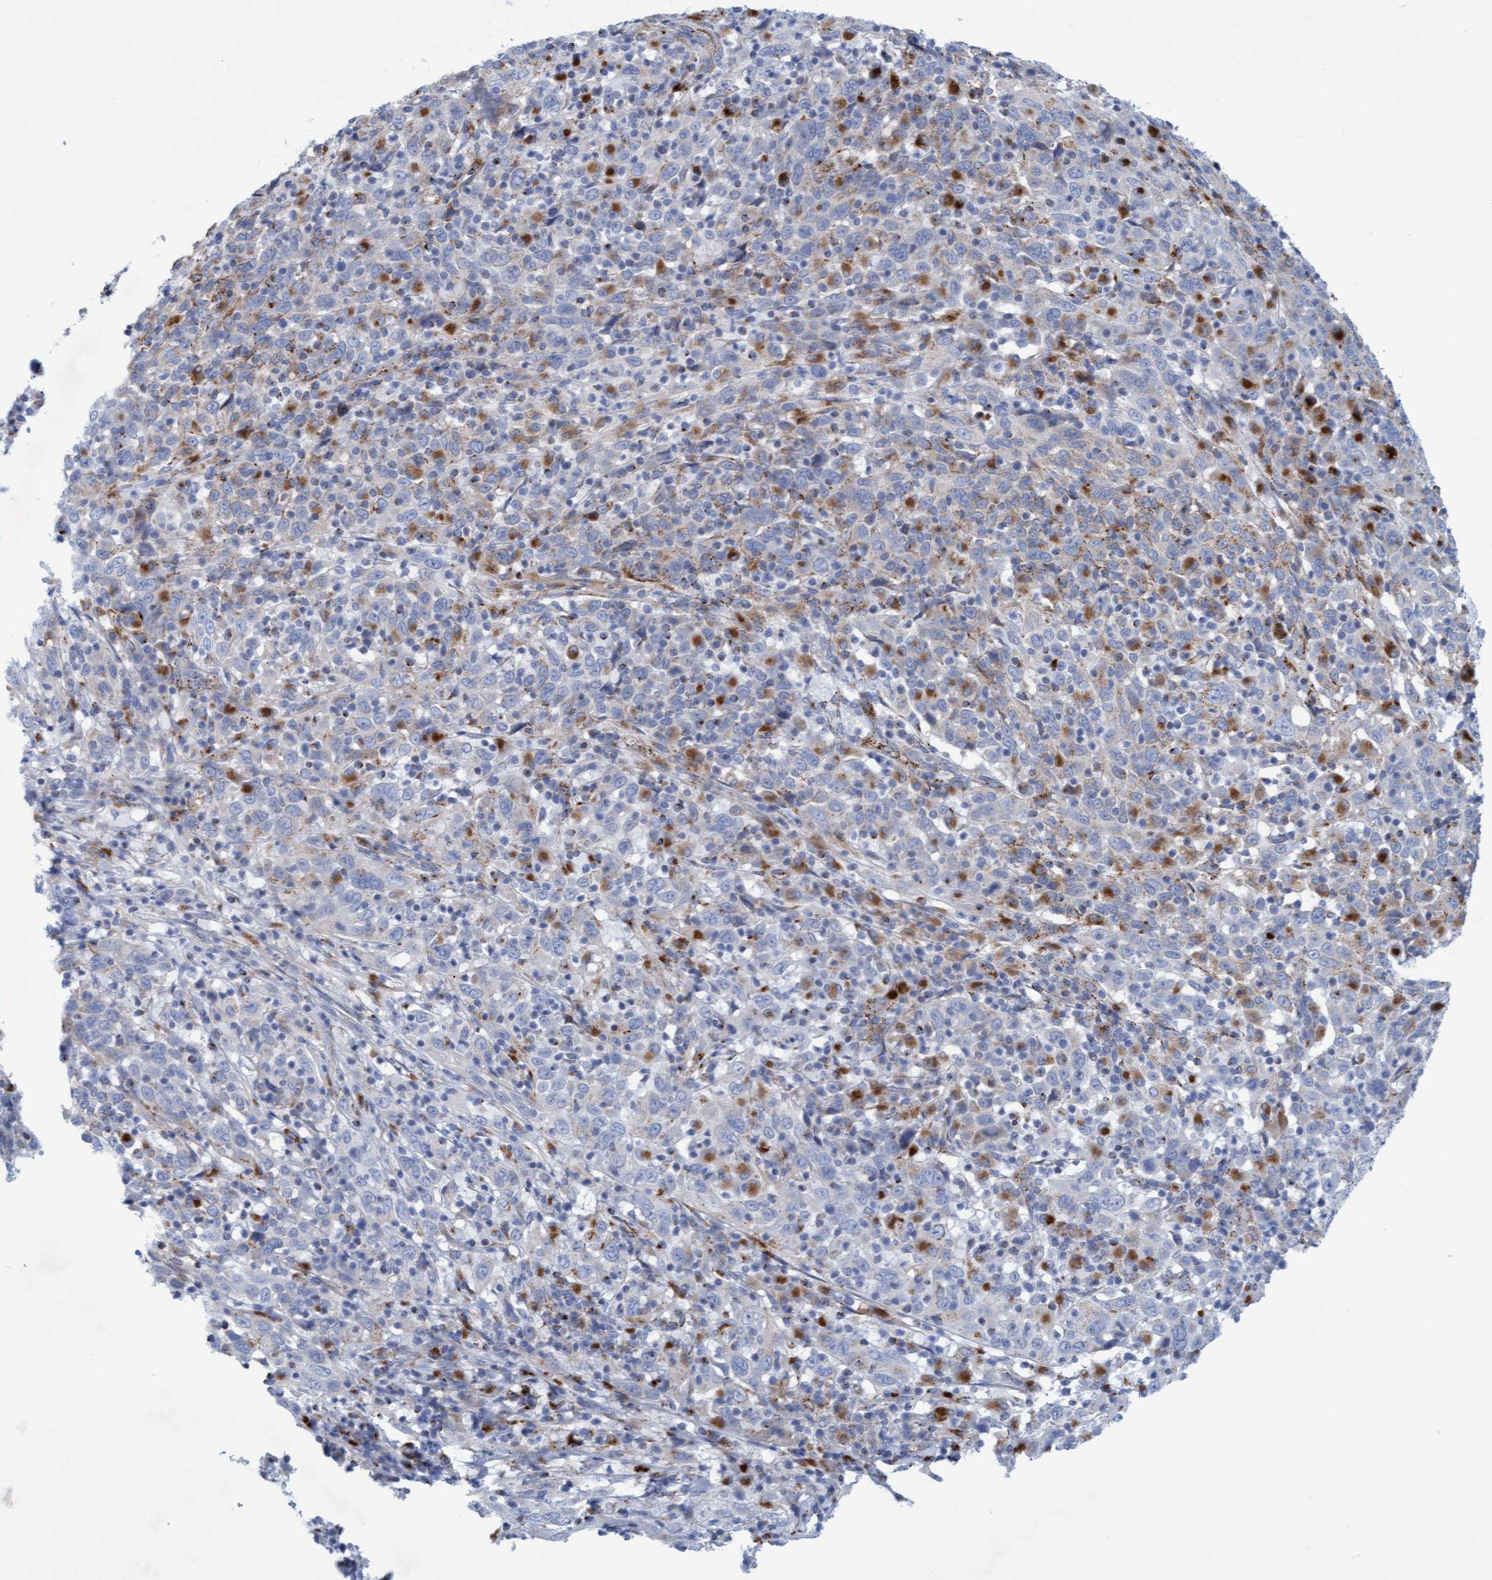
{"staining": {"intensity": "moderate", "quantity": "25%-75%", "location": "cytoplasmic/membranous"}, "tissue": "cervical cancer", "cell_type": "Tumor cells", "image_type": "cancer", "snomed": [{"axis": "morphology", "description": "Squamous cell carcinoma, NOS"}, {"axis": "topography", "description": "Cervix"}], "caption": "Moderate cytoplasmic/membranous protein expression is present in about 25%-75% of tumor cells in cervical squamous cell carcinoma.", "gene": "SGSH", "patient": {"sex": "female", "age": 46}}